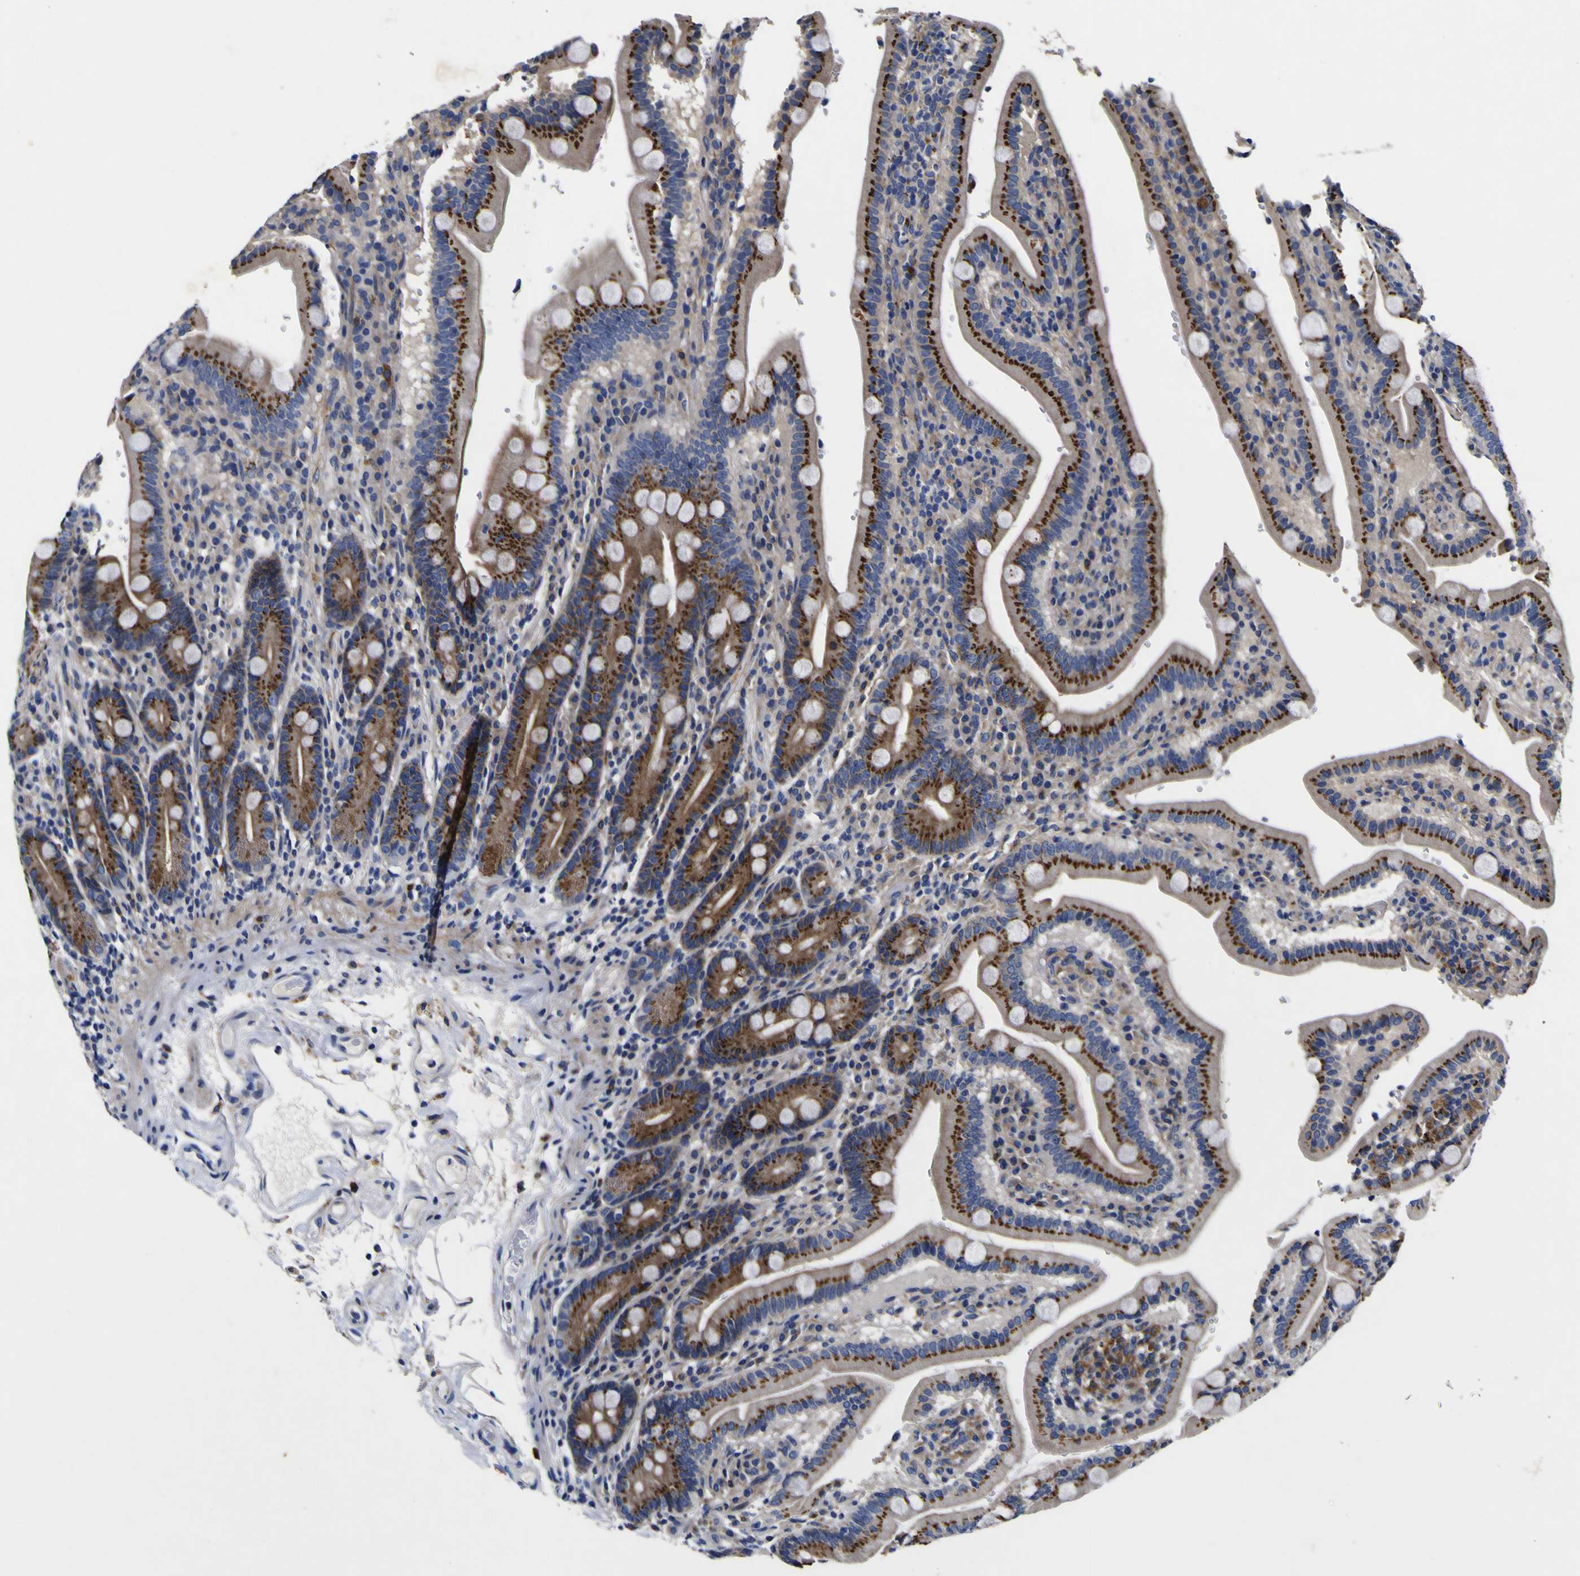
{"staining": {"intensity": "strong", "quantity": ">75%", "location": "cytoplasmic/membranous"}, "tissue": "duodenum", "cell_type": "Glandular cells", "image_type": "normal", "snomed": [{"axis": "morphology", "description": "Normal tissue, NOS"}, {"axis": "topography", "description": "Small intestine, NOS"}], "caption": "DAB (3,3'-diaminobenzidine) immunohistochemical staining of benign duodenum demonstrates strong cytoplasmic/membranous protein staining in approximately >75% of glandular cells. Nuclei are stained in blue.", "gene": "COA1", "patient": {"sex": "female", "age": 71}}